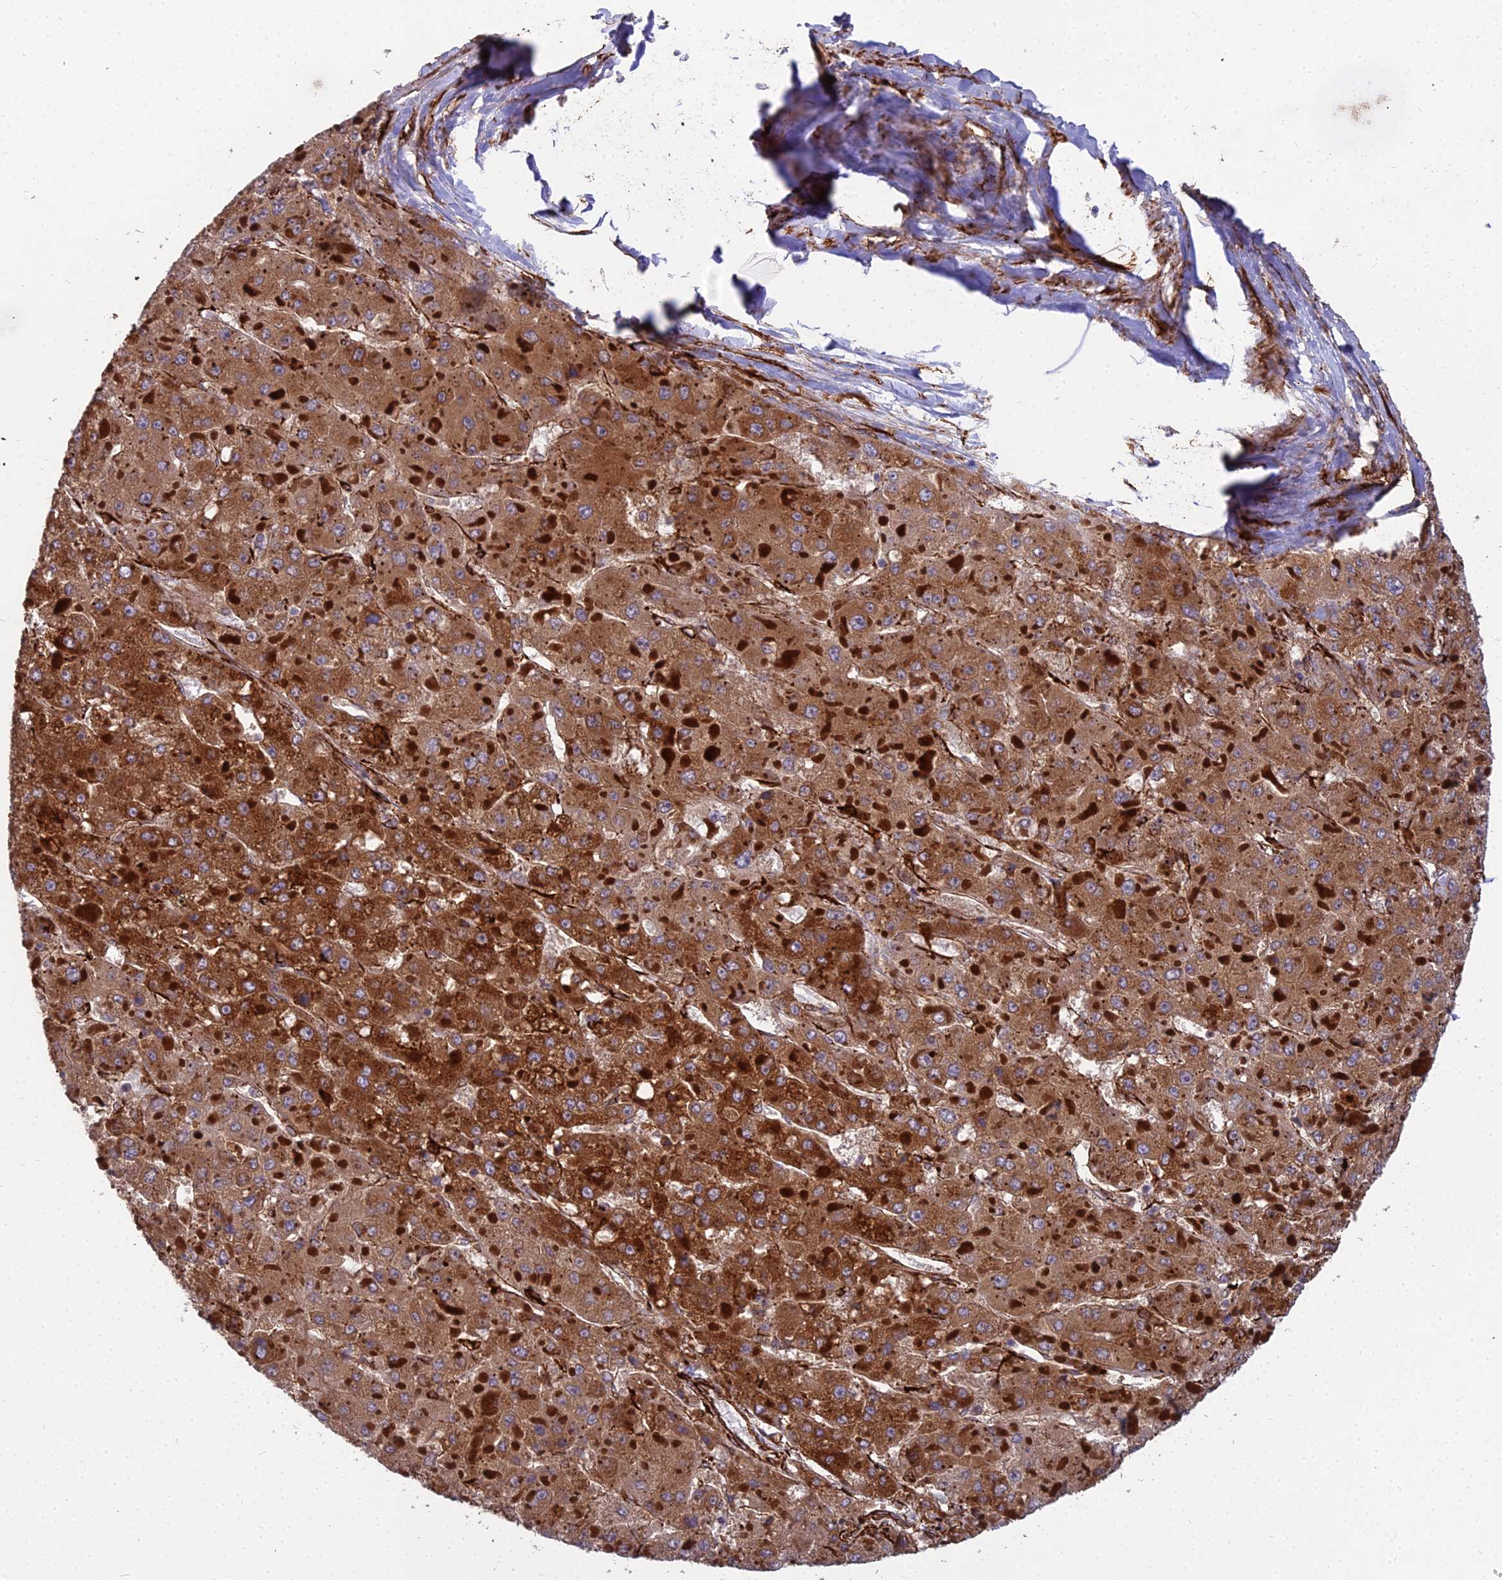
{"staining": {"intensity": "strong", "quantity": "25%-75%", "location": "cytoplasmic/membranous"}, "tissue": "liver cancer", "cell_type": "Tumor cells", "image_type": "cancer", "snomed": [{"axis": "morphology", "description": "Carcinoma, Hepatocellular, NOS"}, {"axis": "topography", "description": "Liver"}], "caption": "Protein expression analysis of human liver cancer (hepatocellular carcinoma) reveals strong cytoplasmic/membranous expression in approximately 25%-75% of tumor cells.", "gene": "NDUFAF7", "patient": {"sex": "female", "age": 73}}